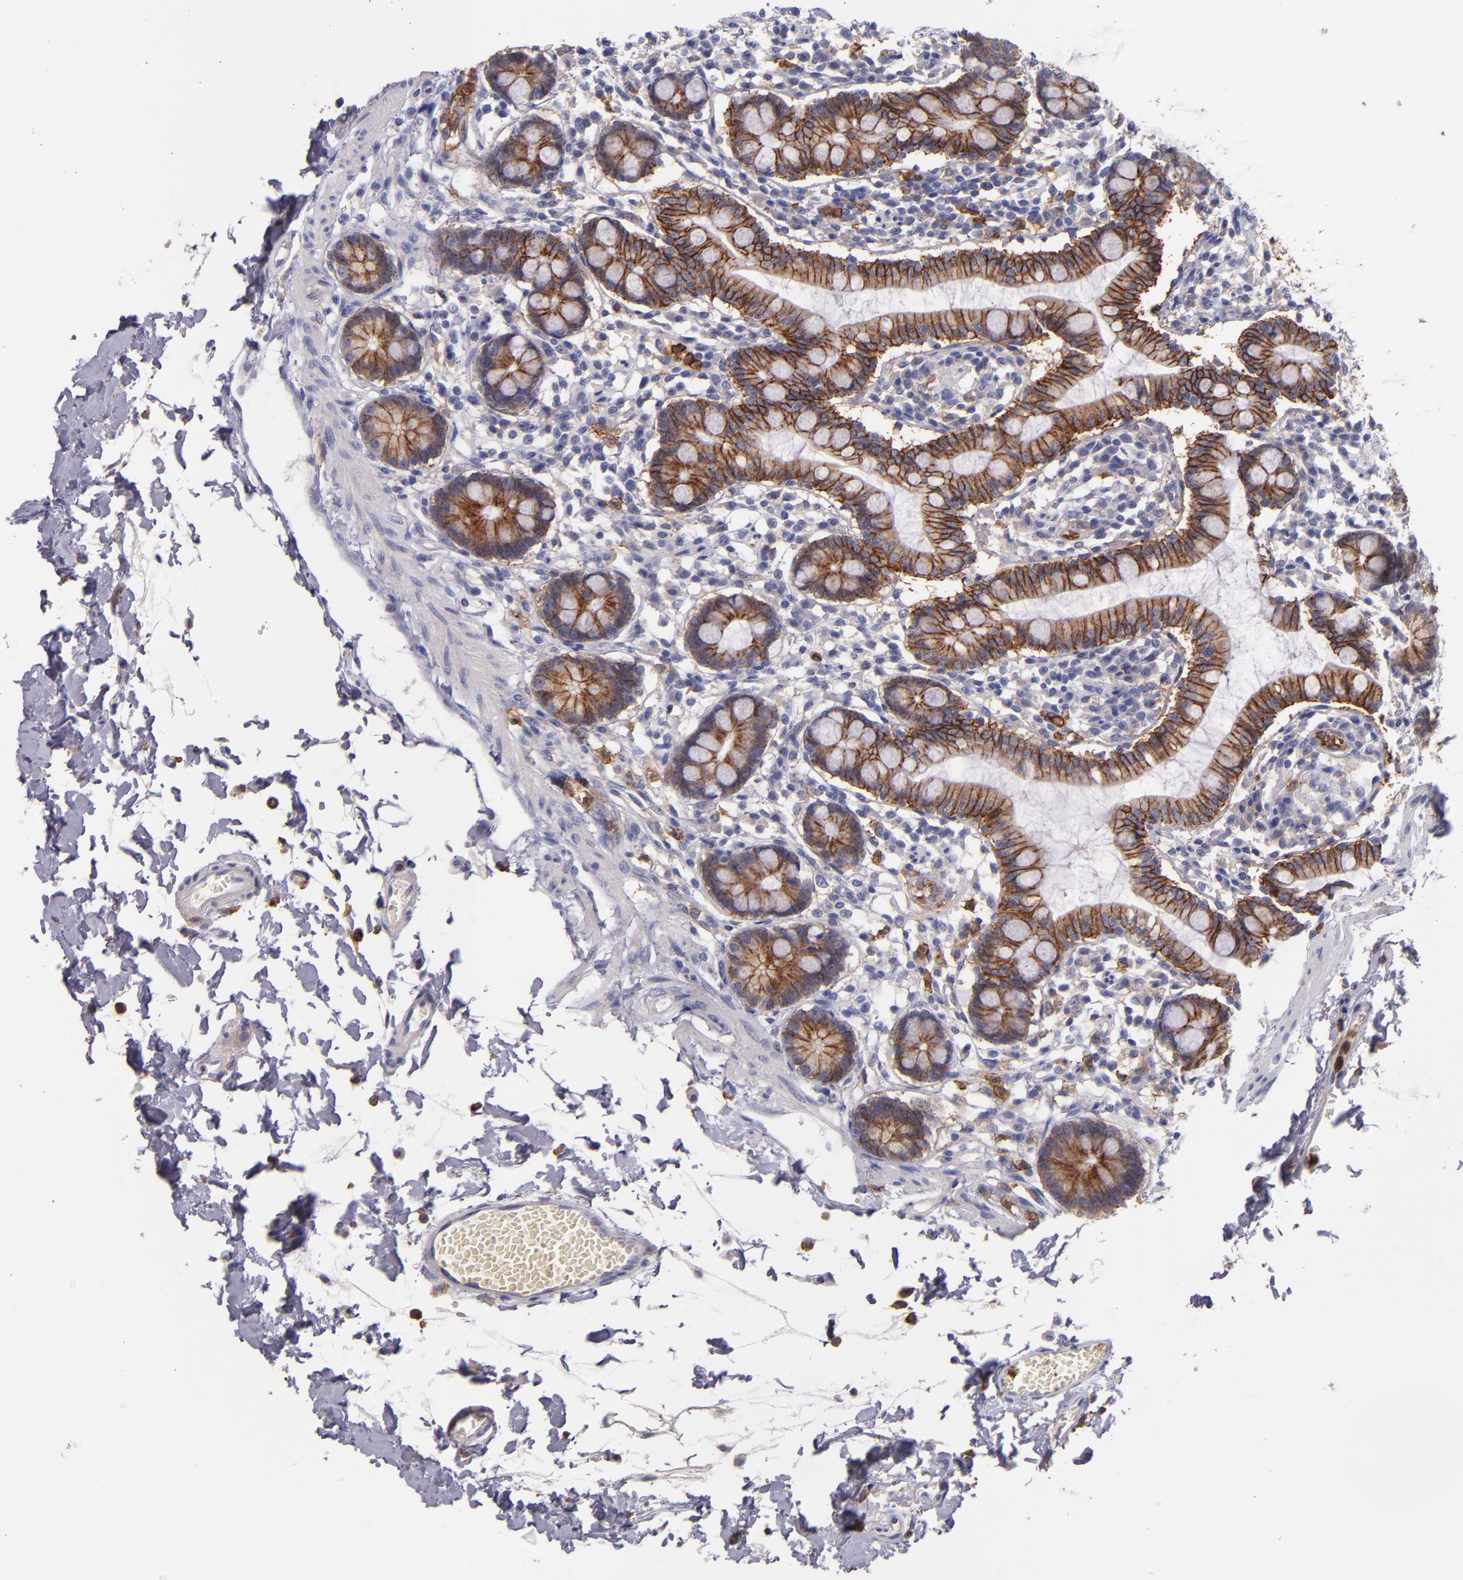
{"staining": {"intensity": "strong", "quantity": ">75%", "location": "cytoplasmic/membranous"}, "tissue": "small intestine", "cell_type": "Glandular cells", "image_type": "normal", "snomed": [{"axis": "morphology", "description": "Normal tissue, NOS"}, {"axis": "topography", "description": "Small intestine"}], "caption": "Strong cytoplasmic/membranous protein positivity is seen in approximately >75% of glandular cells in small intestine. The protein of interest is shown in brown color, while the nuclei are stained blue.", "gene": "C5AR1", "patient": {"sex": "female", "age": 61}}